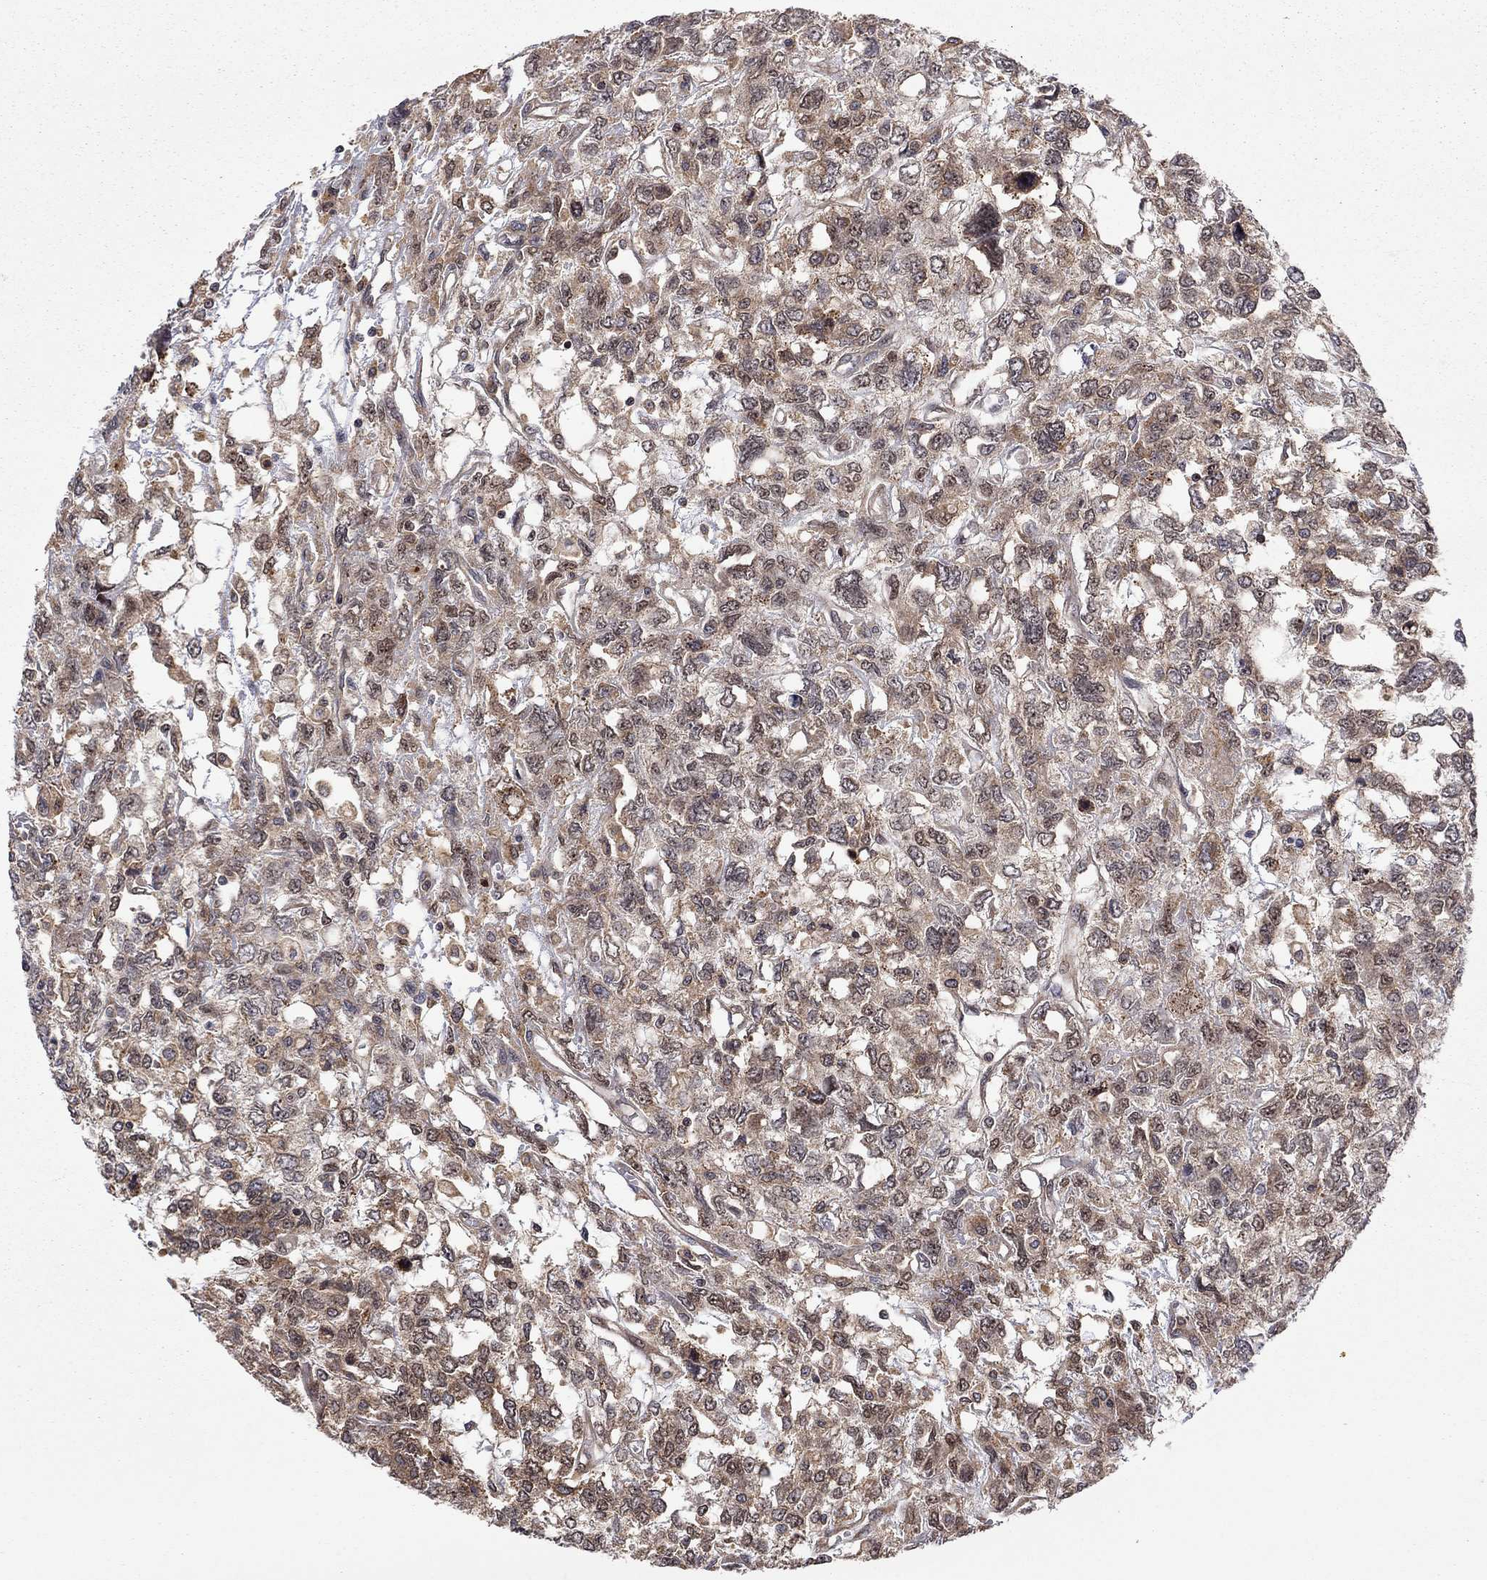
{"staining": {"intensity": "strong", "quantity": "<25%", "location": "nuclear"}, "tissue": "testis cancer", "cell_type": "Tumor cells", "image_type": "cancer", "snomed": [{"axis": "morphology", "description": "Seminoma, NOS"}, {"axis": "topography", "description": "Testis"}], "caption": "A photomicrograph showing strong nuclear expression in approximately <25% of tumor cells in testis cancer (seminoma), as visualized by brown immunohistochemical staining.", "gene": "TDP1", "patient": {"sex": "male", "age": 52}}